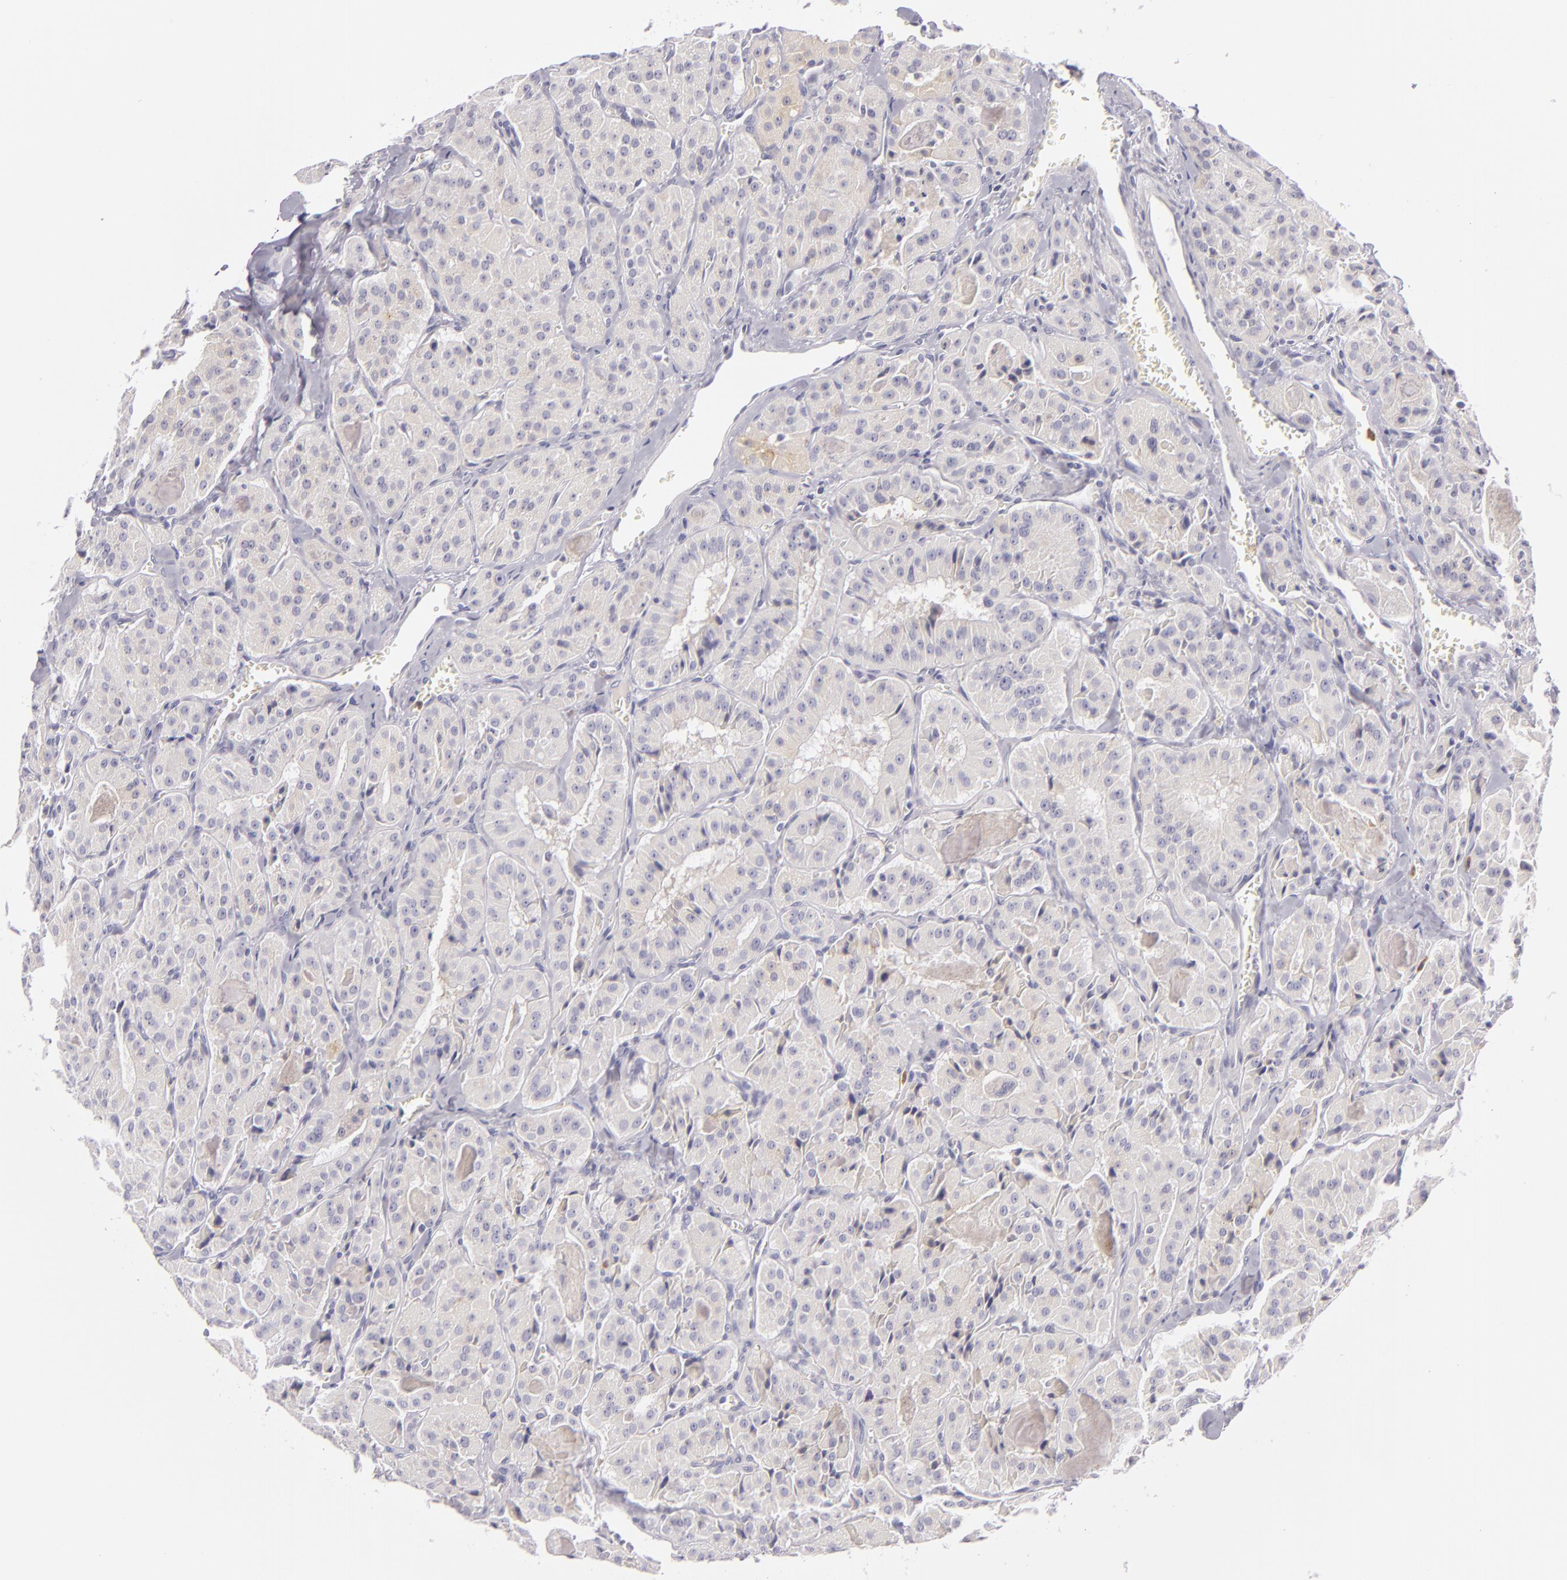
{"staining": {"intensity": "negative", "quantity": "none", "location": "none"}, "tissue": "thyroid cancer", "cell_type": "Tumor cells", "image_type": "cancer", "snomed": [{"axis": "morphology", "description": "Carcinoma, NOS"}, {"axis": "topography", "description": "Thyroid gland"}], "caption": "Immunohistochemistry image of thyroid cancer stained for a protein (brown), which reveals no positivity in tumor cells.", "gene": "FAM181A", "patient": {"sex": "male", "age": 76}}